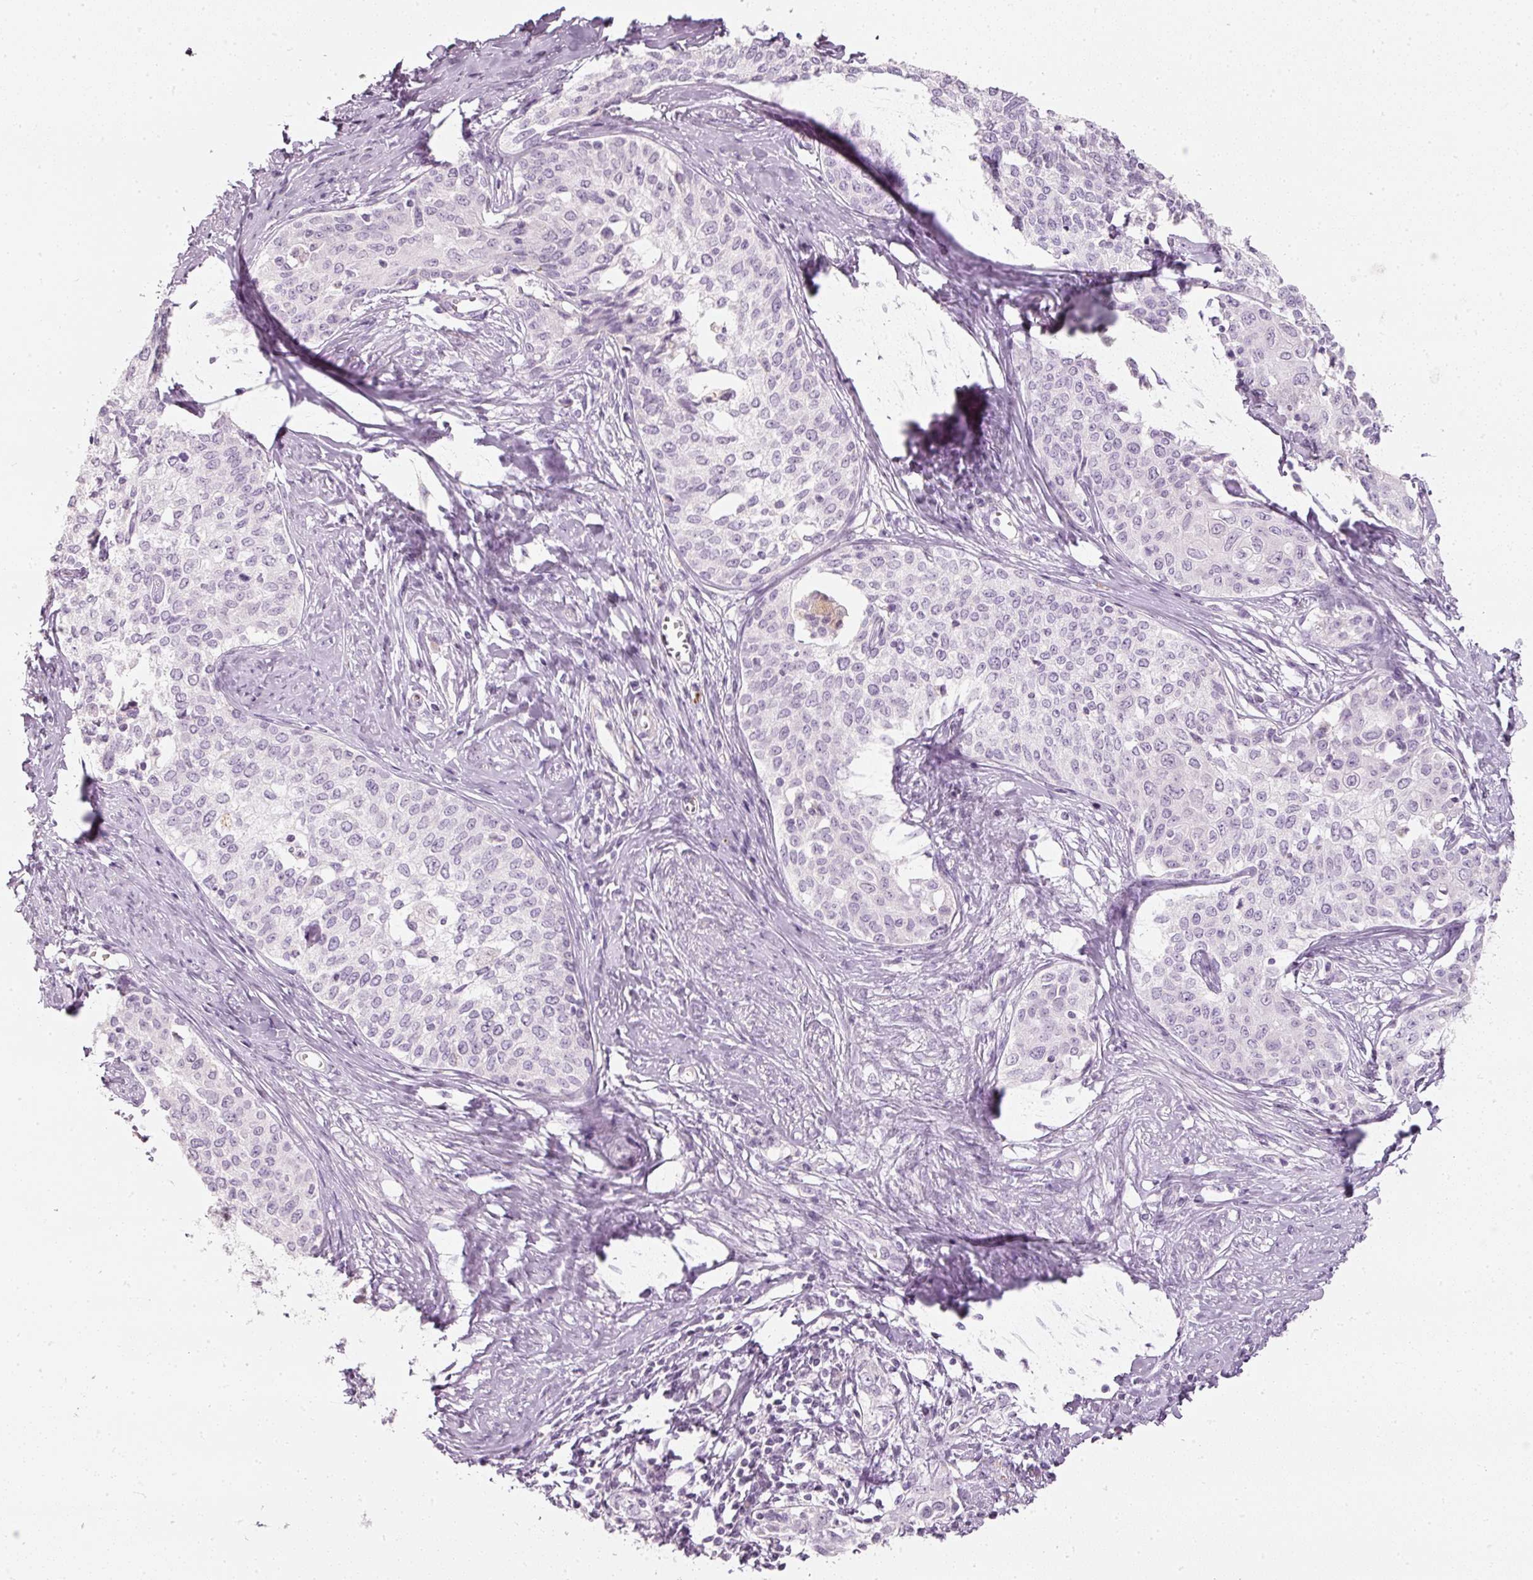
{"staining": {"intensity": "negative", "quantity": "none", "location": "none"}, "tissue": "cervical cancer", "cell_type": "Tumor cells", "image_type": "cancer", "snomed": [{"axis": "morphology", "description": "Squamous cell carcinoma, NOS"}, {"axis": "morphology", "description": "Adenocarcinoma, NOS"}, {"axis": "topography", "description": "Cervix"}], "caption": "This is an immunohistochemistry histopathology image of cervical cancer (squamous cell carcinoma). There is no positivity in tumor cells.", "gene": "LECT2", "patient": {"sex": "female", "age": 52}}